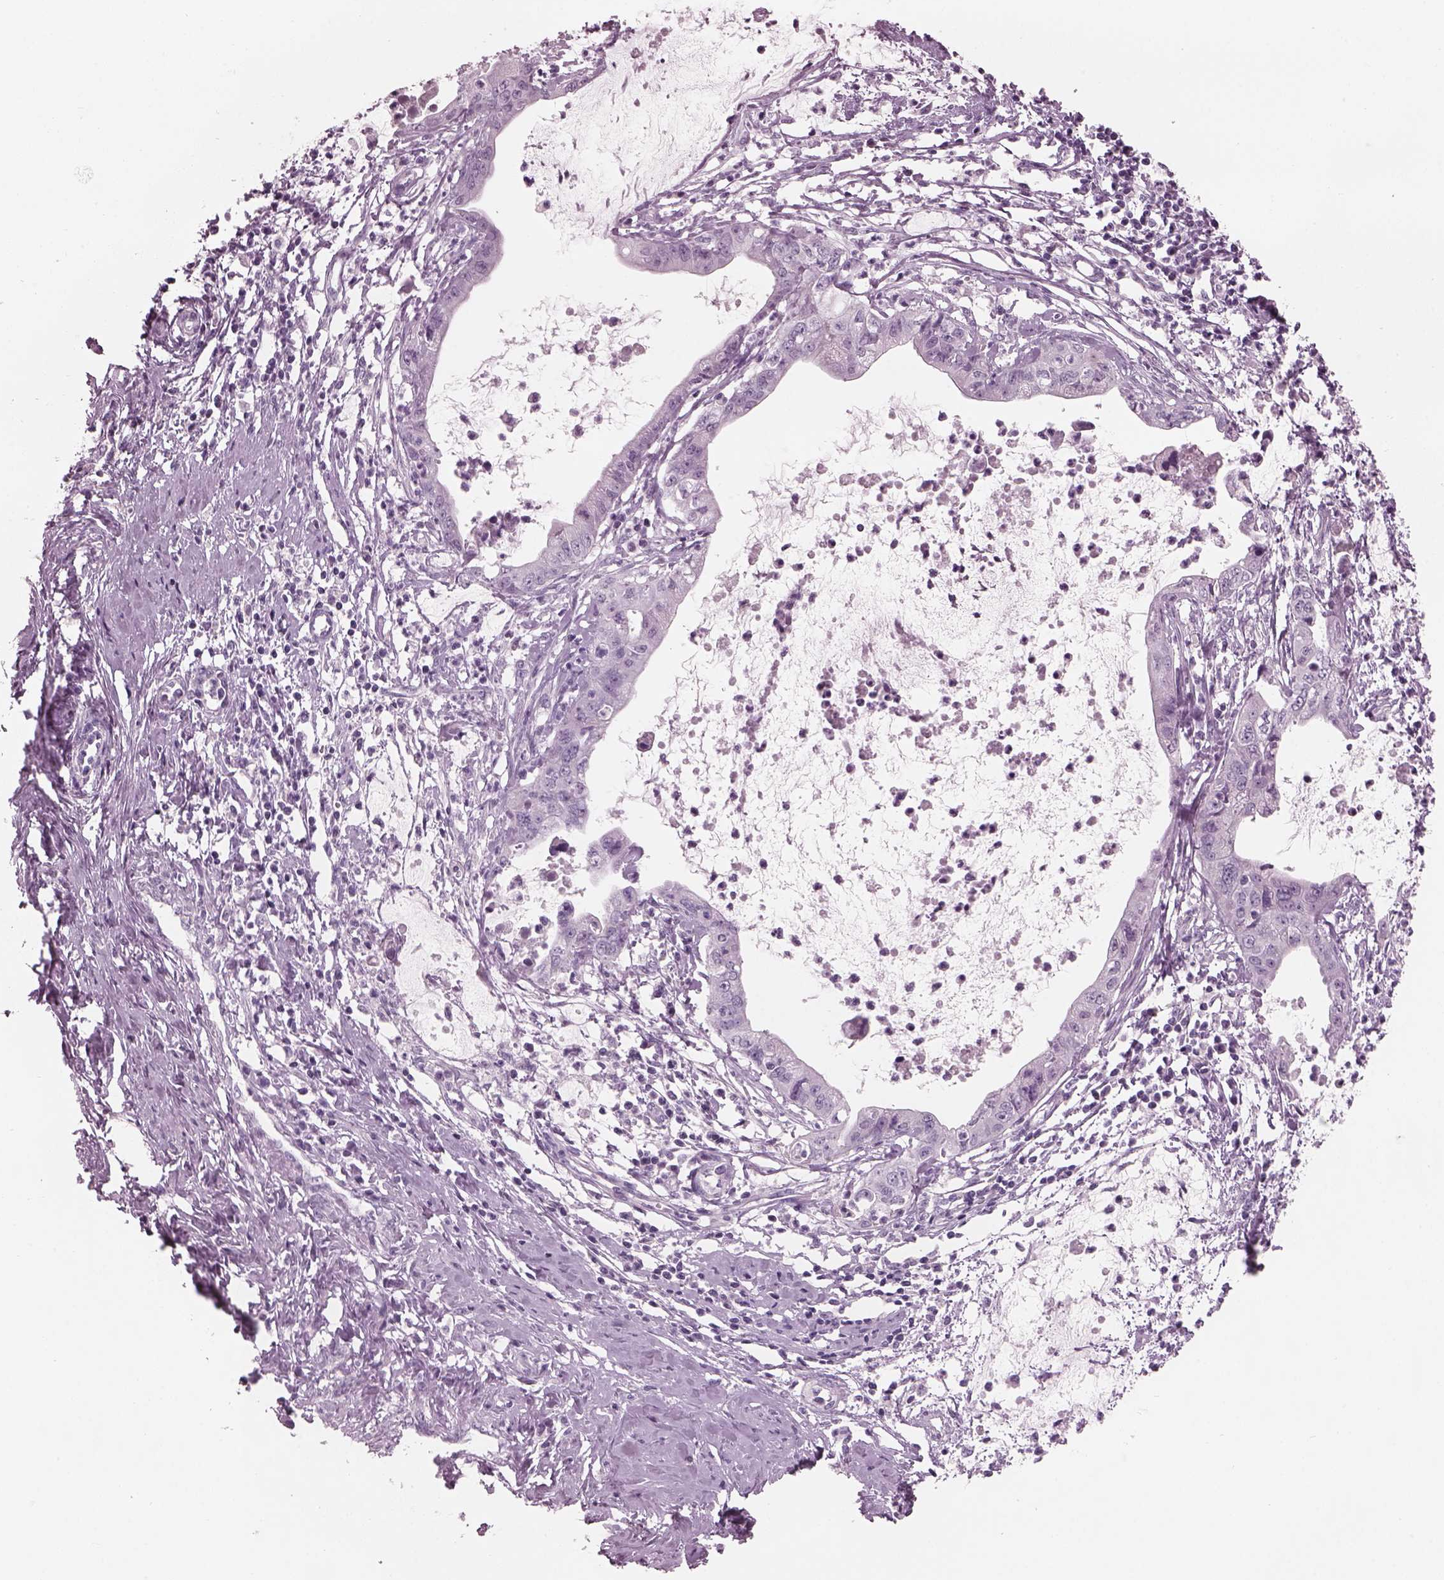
{"staining": {"intensity": "negative", "quantity": "none", "location": "none"}, "tissue": "cervical cancer", "cell_type": "Tumor cells", "image_type": "cancer", "snomed": [{"axis": "morphology", "description": "Normal tissue, NOS"}, {"axis": "morphology", "description": "Adenocarcinoma, NOS"}, {"axis": "topography", "description": "Cervix"}], "caption": "Immunohistochemistry (IHC) of cervical cancer (adenocarcinoma) demonstrates no positivity in tumor cells.", "gene": "PACRG", "patient": {"sex": "female", "age": 38}}